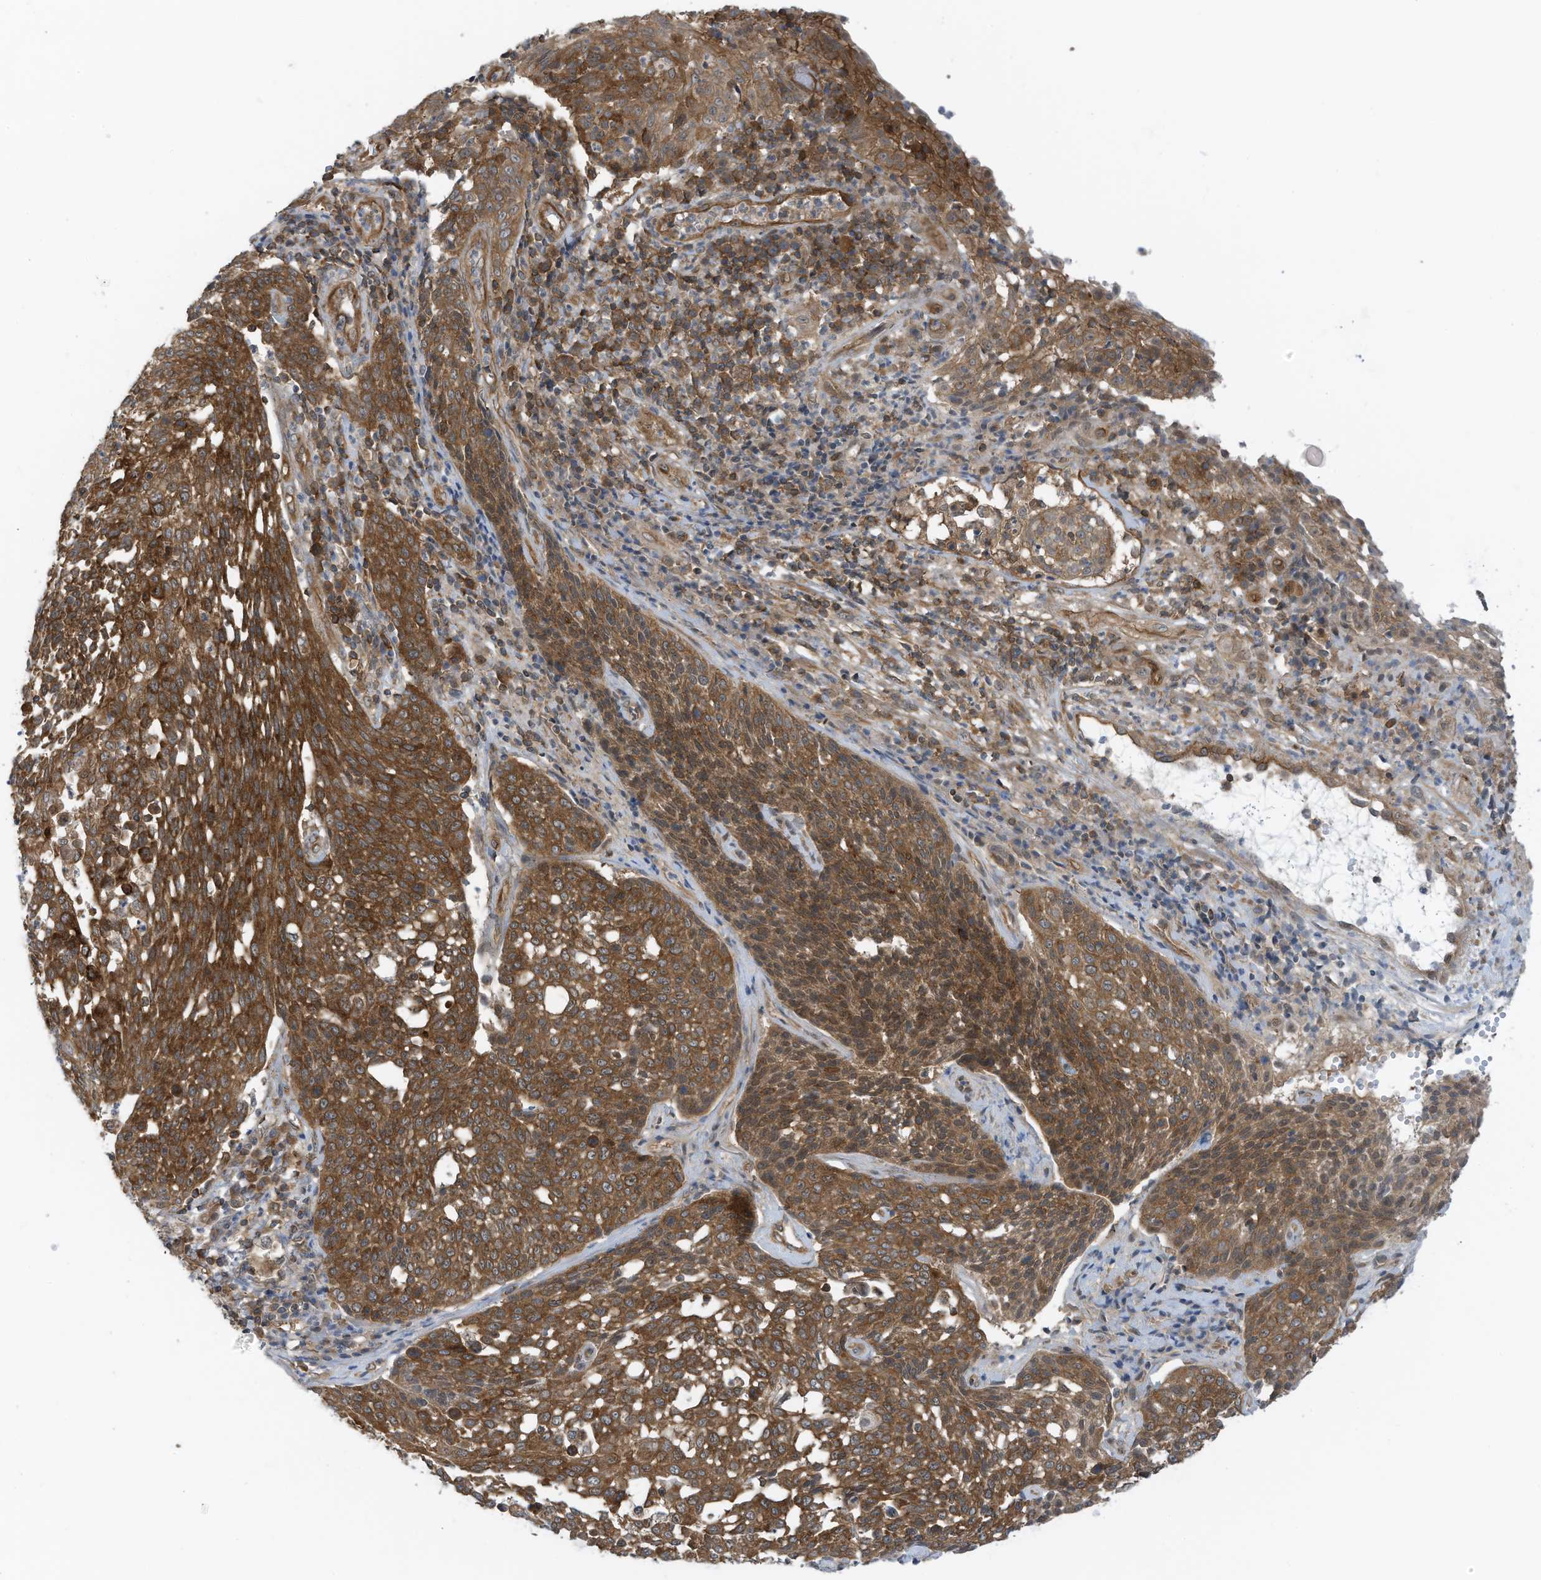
{"staining": {"intensity": "strong", "quantity": ">75%", "location": "cytoplasmic/membranous"}, "tissue": "cervical cancer", "cell_type": "Tumor cells", "image_type": "cancer", "snomed": [{"axis": "morphology", "description": "Squamous cell carcinoma, NOS"}, {"axis": "topography", "description": "Cervix"}], "caption": "Cervical cancer stained with a brown dye reveals strong cytoplasmic/membranous positive staining in approximately >75% of tumor cells.", "gene": "REPS1", "patient": {"sex": "female", "age": 34}}